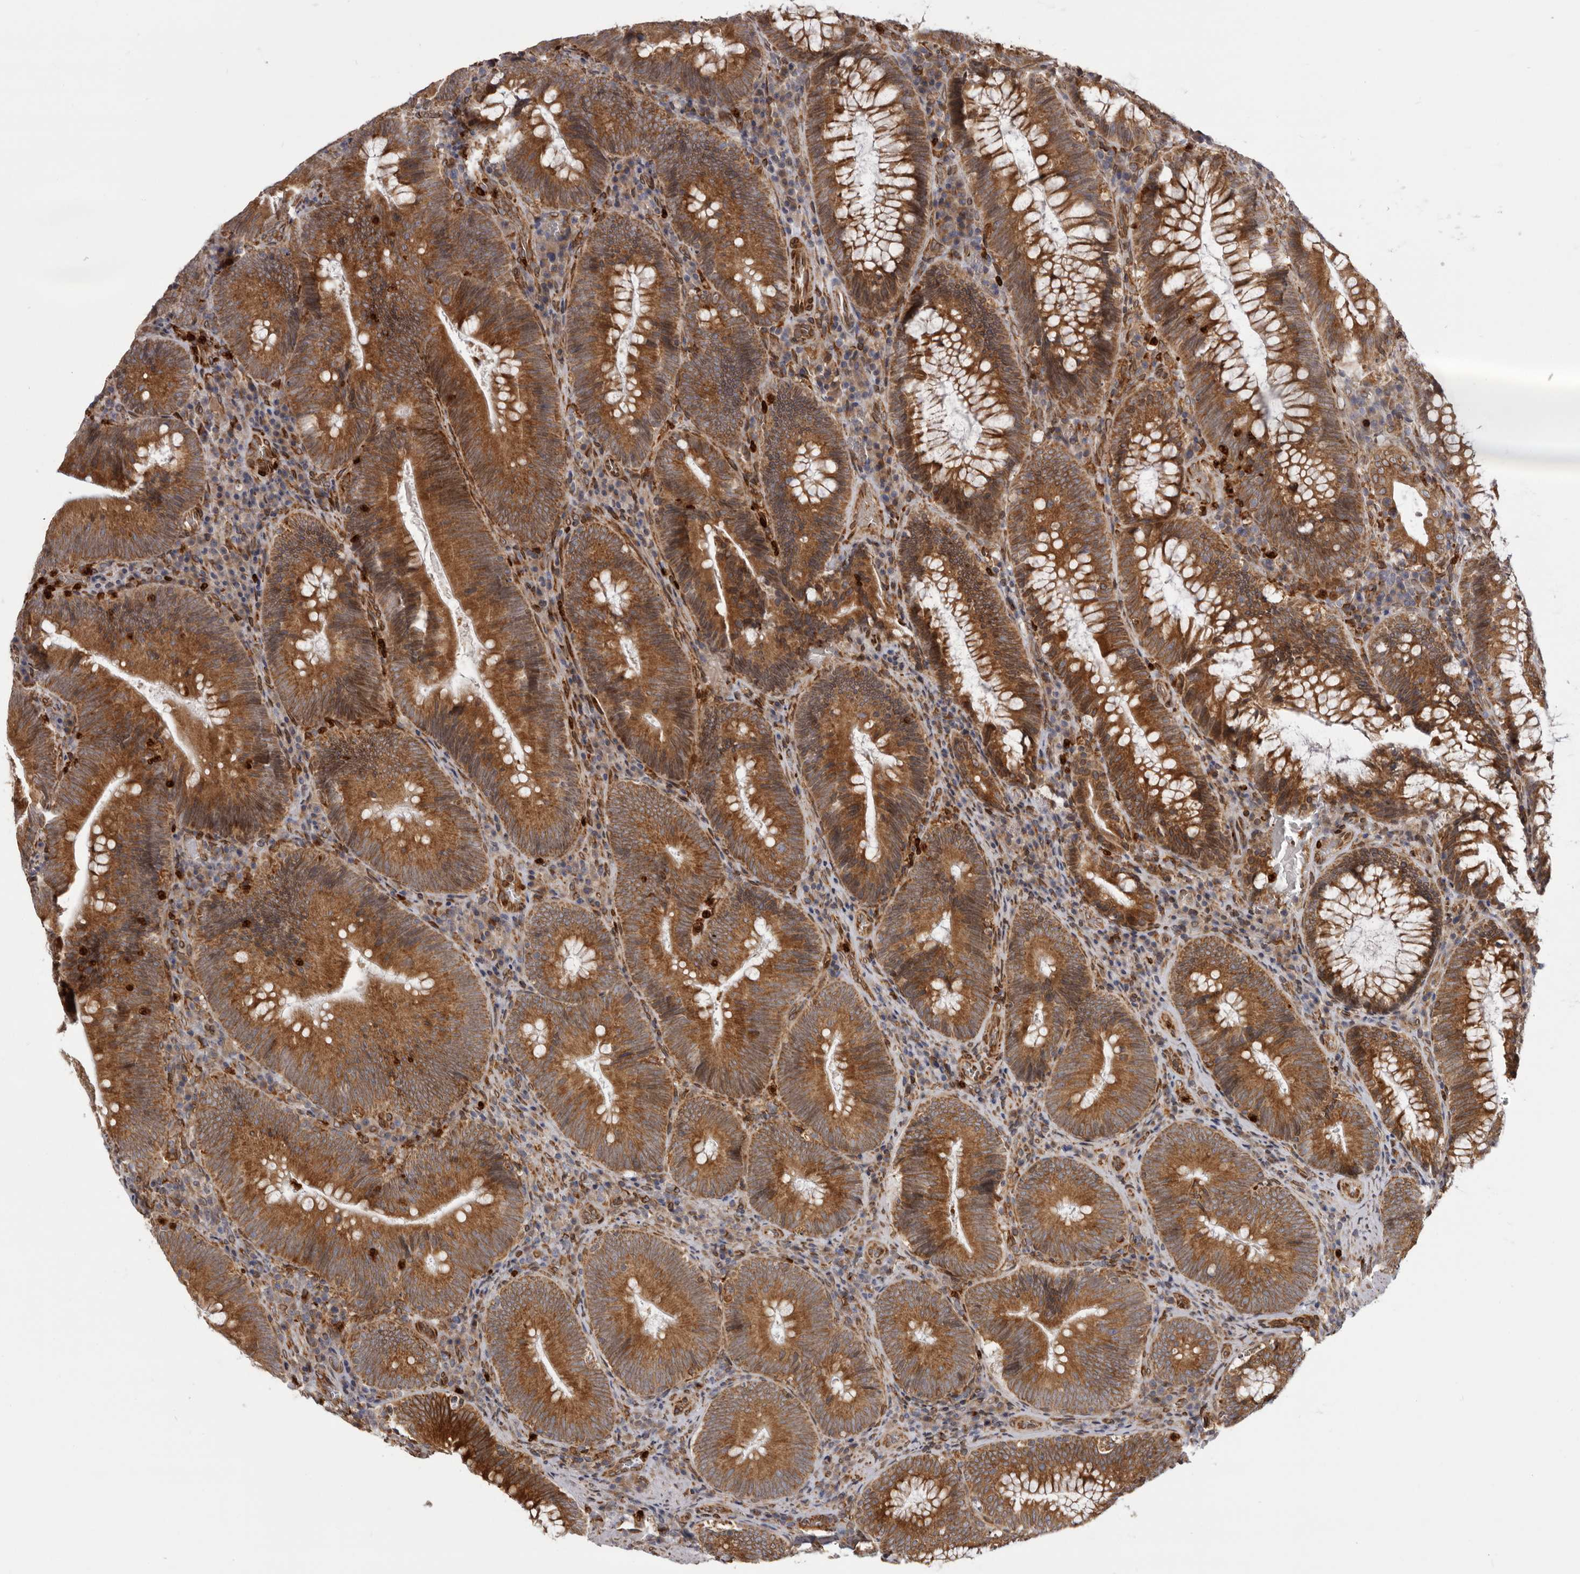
{"staining": {"intensity": "strong", "quantity": ">75%", "location": "cytoplasmic/membranous"}, "tissue": "colorectal cancer", "cell_type": "Tumor cells", "image_type": "cancer", "snomed": [{"axis": "morphology", "description": "Normal tissue, NOS"}, {"axis": "topography", "description": "Colon"}], "caption": "Colorectal cancer stained for a protein displays strong cytoplasmic/membranous positivity in tumor cells.", "gene": "C4orf3", "patient": {"sex": "female", "age": 82}}